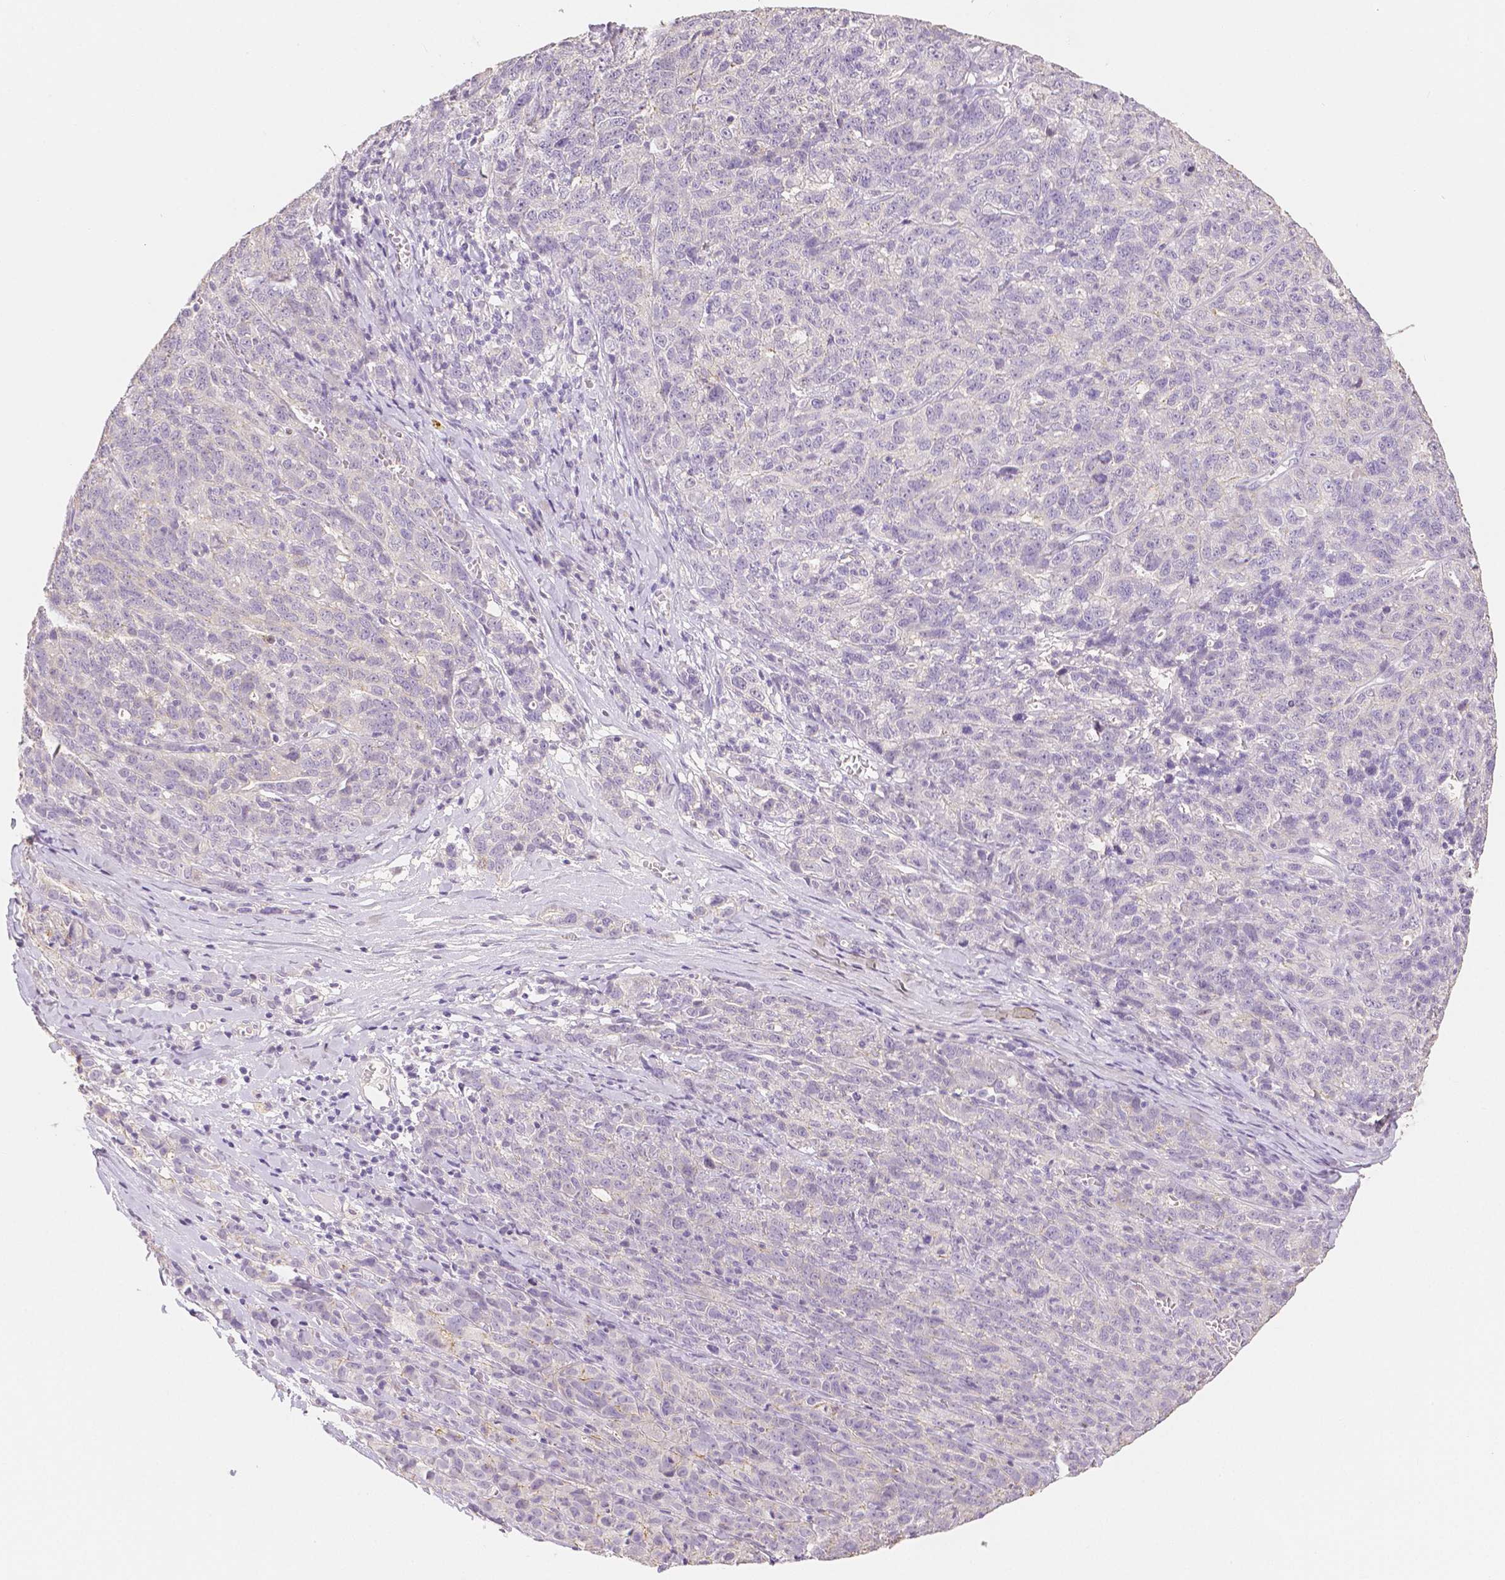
{"staining": {"intensity": "negative", "quantity": "none", "location": "none"}, "tissue": "ovarian cancer", "cell_type": "Tumor cells", "image_type": "cancer", "snomed": [{"axis": "morphology", "description": "Cystadenocarcinoma, serous, NOS"}, {"axis": "topography", "description": "Ovary"}], "caption": "Immunohistochemistry (IHC) micrograph of neoplastic tissue: ovarian serous cystadenocarcinoma stained with DAB reveals no significant protein expression in tumor cells. Brightfield microscopy of IHC stained with DAB (brown) and hematoxylin (blue), captured at high magnification.", "gene": "OCLN", "patient": {"sex": "female", "age": 71}}